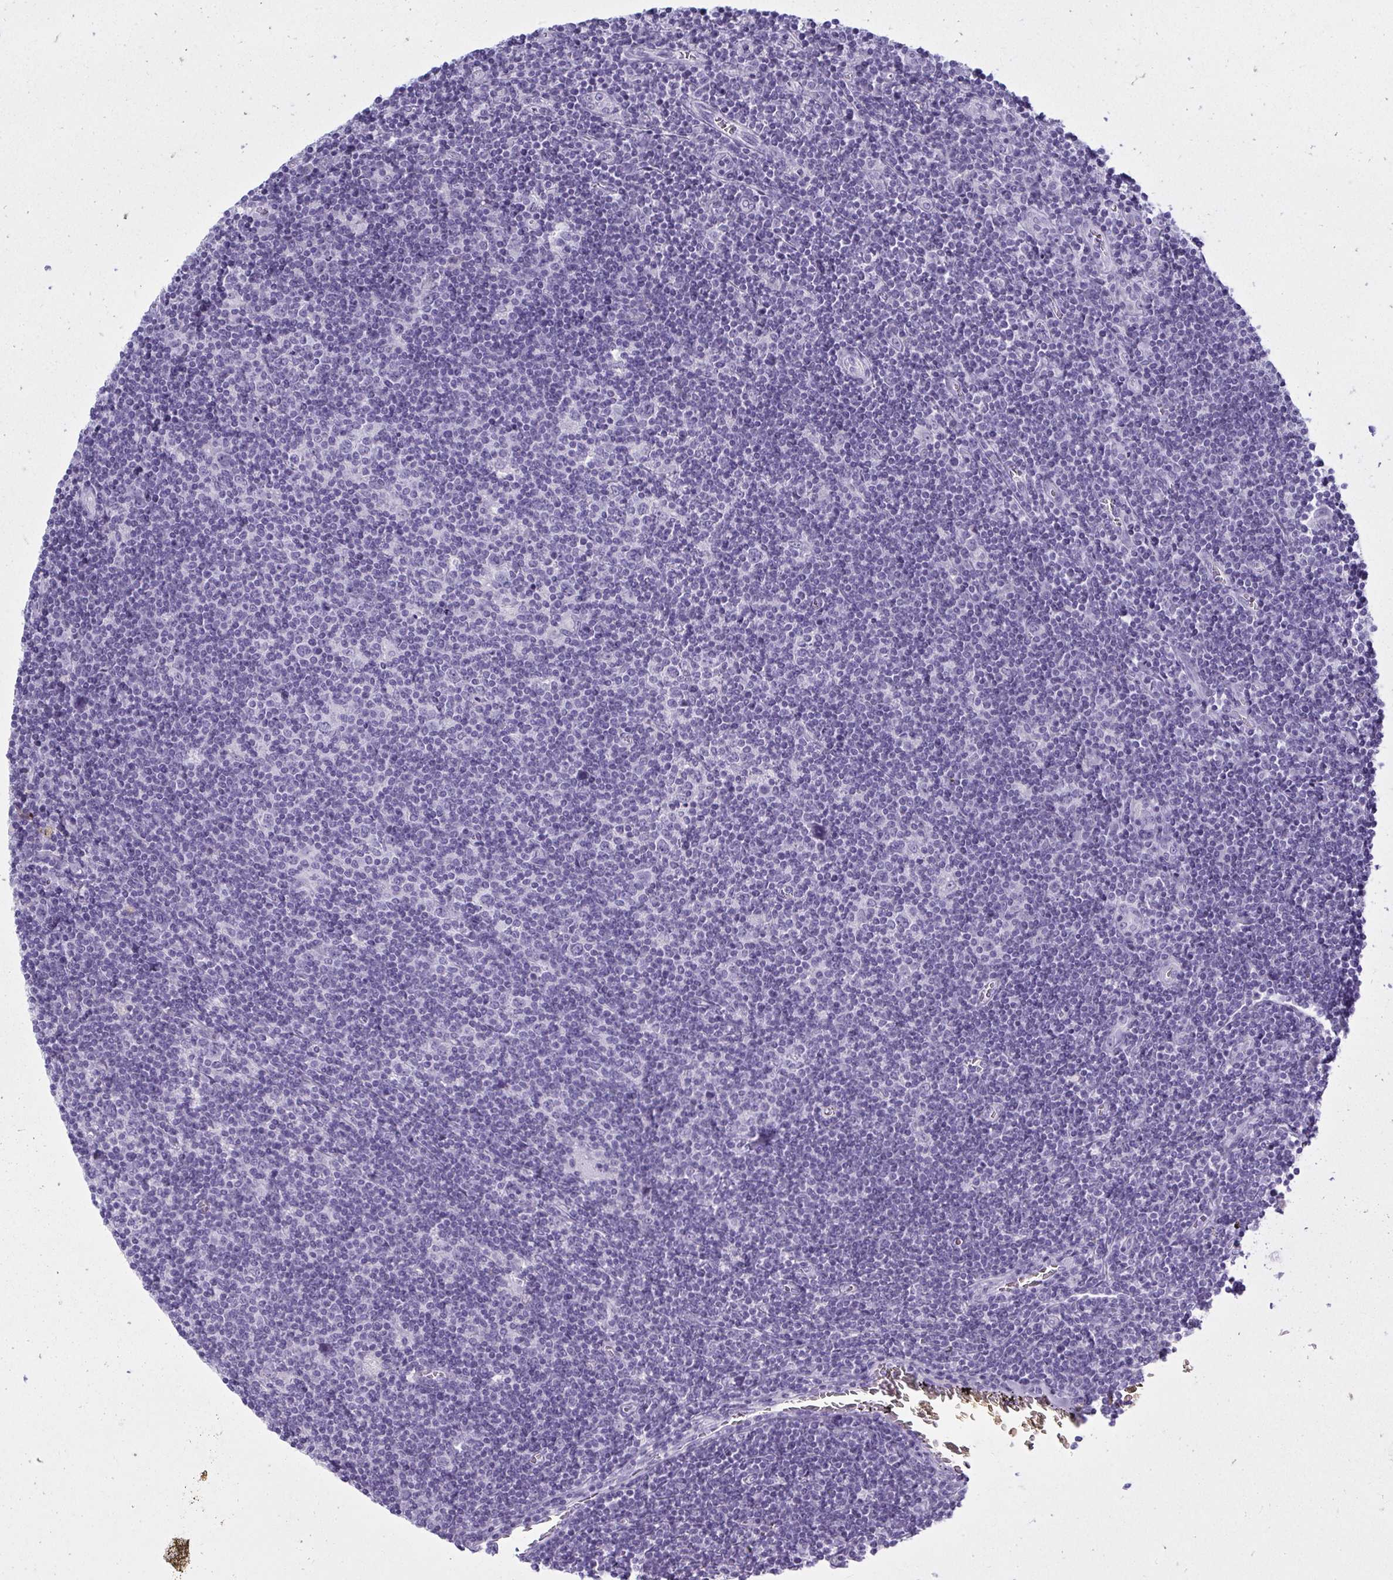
{"staining": {"intensity": "negative", "quantity": "none", "location": "none"}, "tissue": "lymphoma", "cell_type": "Tumor cells", "image_type": "cancer", "snomed": [{"axis": "morphology", "description": "Hodgkin's disease, NOS"}, {"axis": "topography", "description": "Lymph node"}], "caption": "Human Hodgkin's disease stained for a protein using immunohistochemistry demonstrates no positivity in tumor cells.", "gene": "QDPR", "patient": {"sex": "male", "age": 40}}